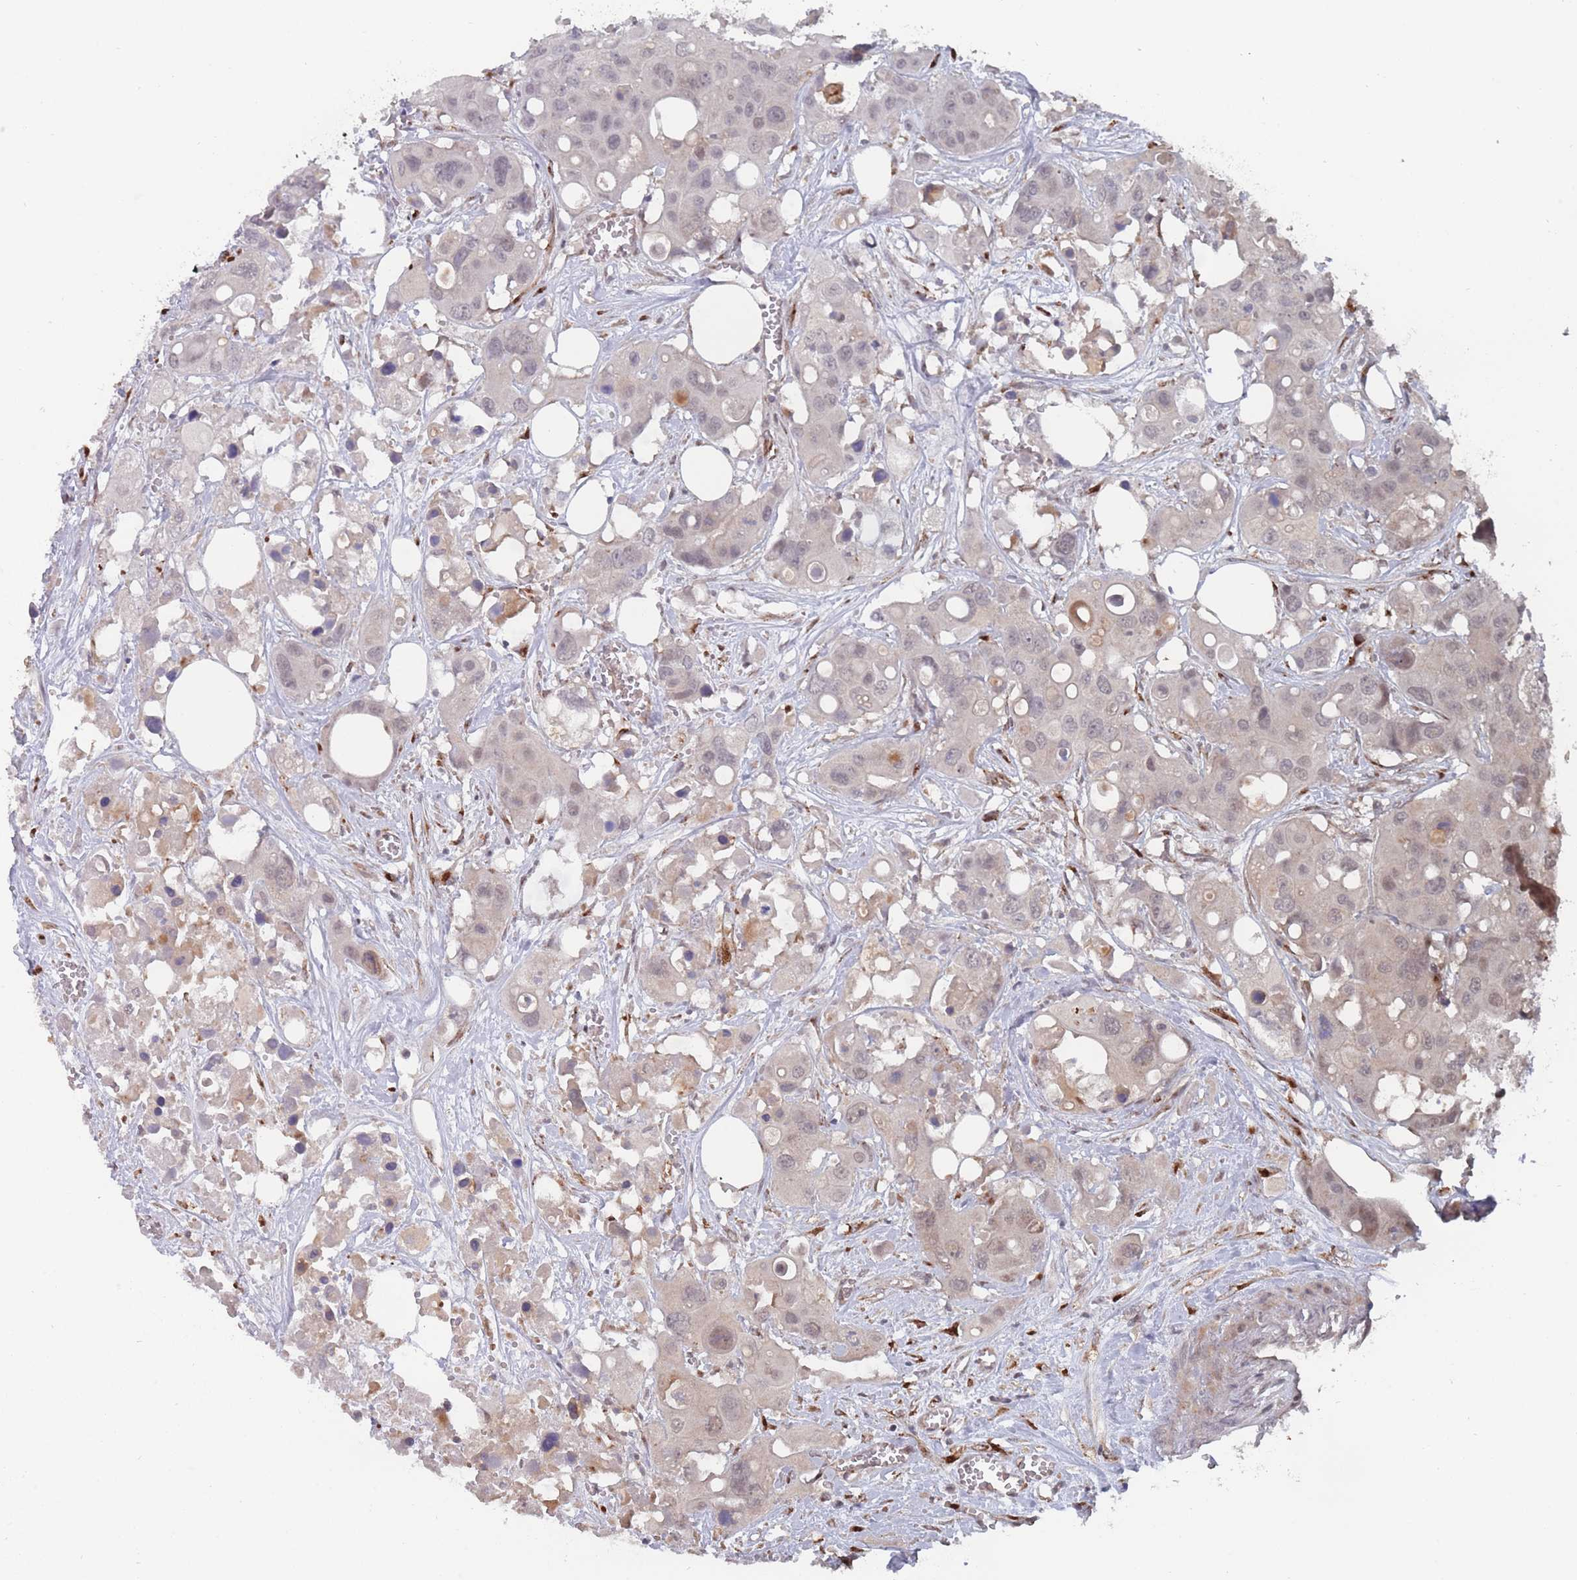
{"staining": {"intensity": "weak", "quantity": "<25%", "location": "cytoplasmic/membranous,nuclear"}, "tissue": "colorectal cancer", "cell_type": "Tumor cells", "image_type": "cancer", "snomed": [{"axis": "morphology", "description": "Adenocarcinoma, NOS"}, {"axis": "topography", "description": "Colon"}], "caption": "Adenocarcinoma (colorectal) stained for a protein using immunohistochemistry displays no staining tumor cells.", "gene": "CNTRL", "patient": {"sex": "male", "age": 77}}